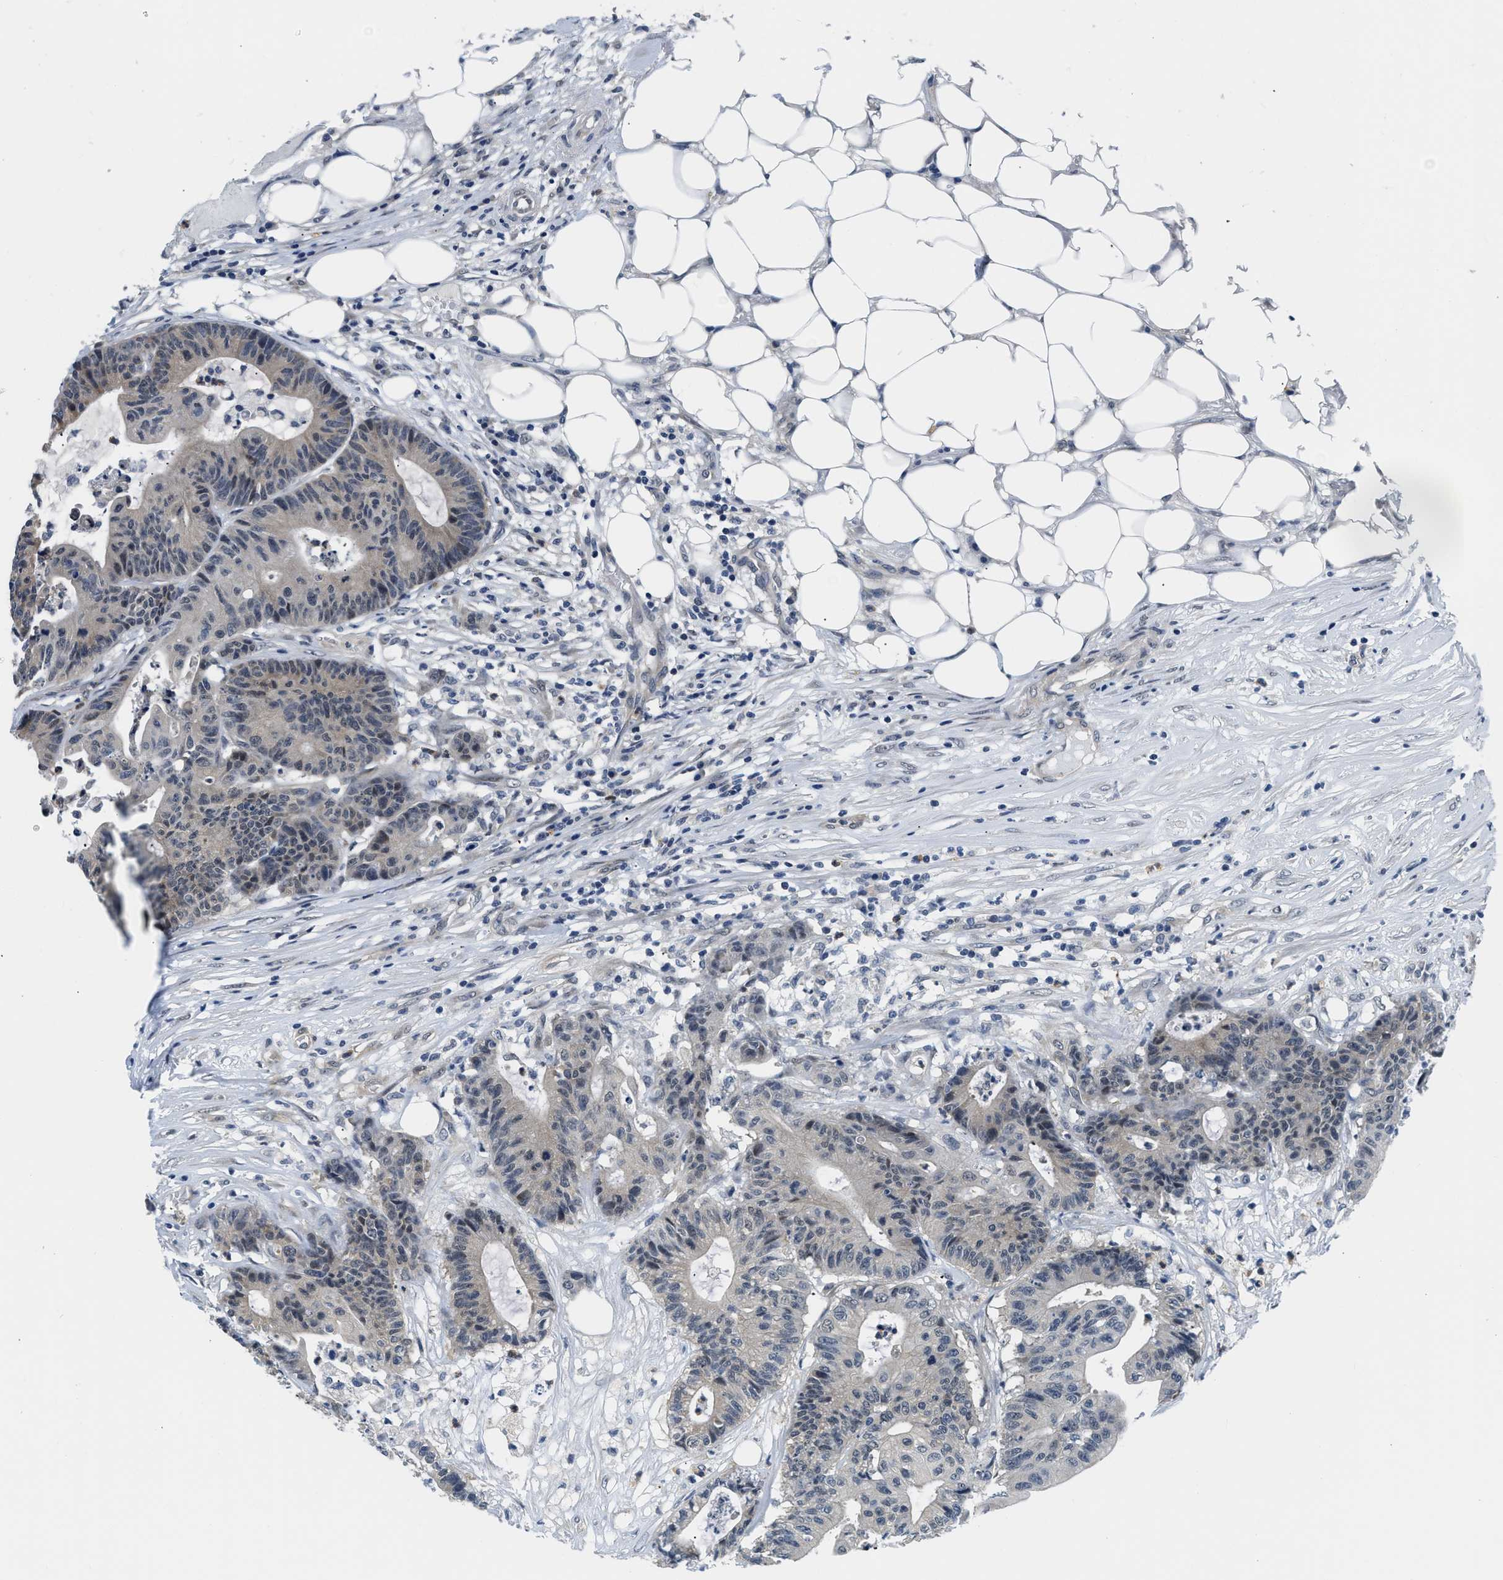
{"staining": {"intensity": "weak", "quantity": "<25%", "location": "cytoplasmic/membranous"}, "tissue": "colorectal cancer", "cell_type": "Tumor cells", "image_type": "cancer", "snomed": [{"axis": "morphology", "description": "Adenocarcinoma, NOS"}, {"axis": "topography", "description": "Colon"}], "caption": "IHC histopathology image of neoplastic tissue: human adenocarcinoma (colorectal) stained with DAB (3,3'-diaminobenzidine) exhibits no significant protein expression in tumor cells.", "gene": "SMAD4", "patient": {"sex": "female", "age": 84}}